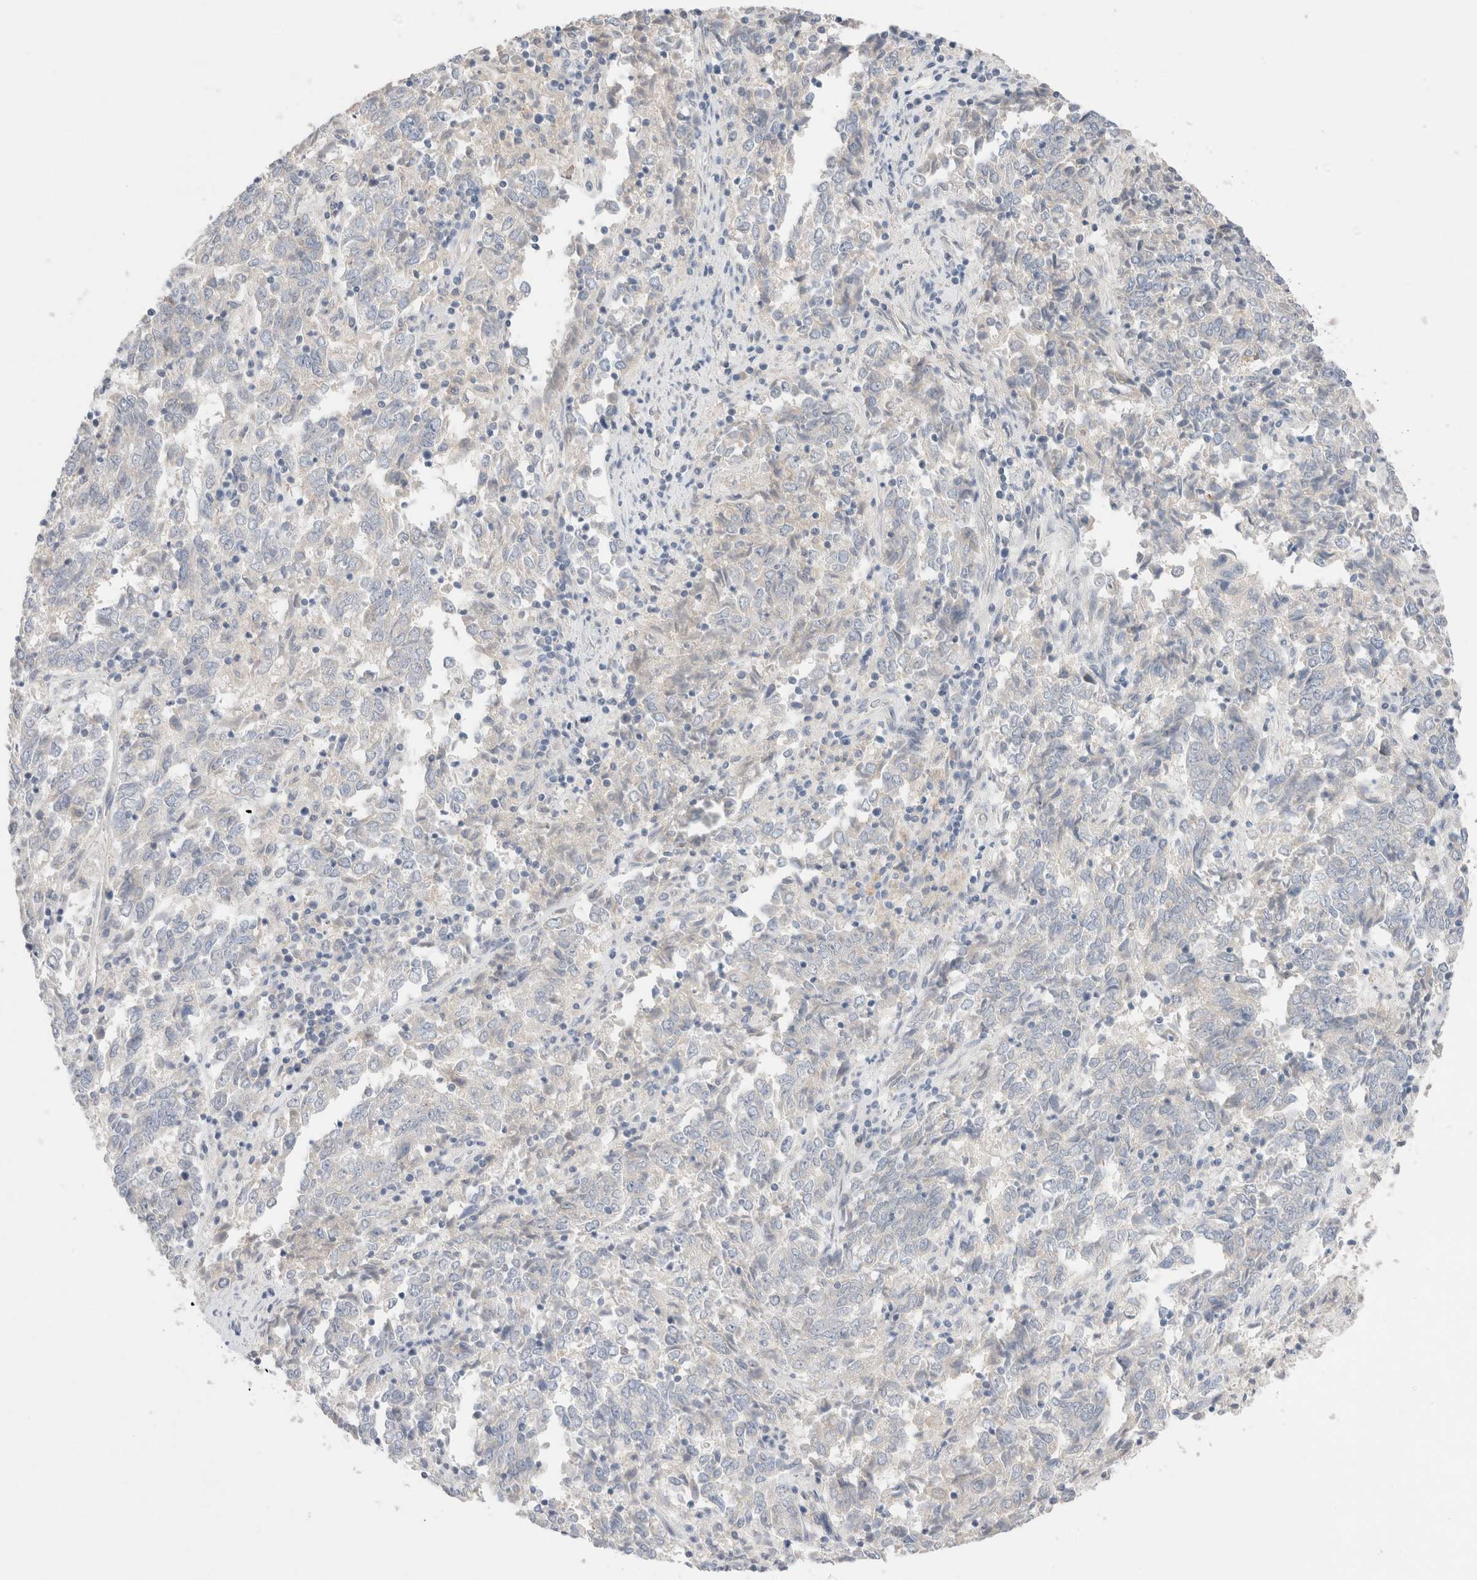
{"staining": {"intensity": "negative", "quantity": "none", "location": "none"}, "tissue": "endometrial cancer", "cell_type": "Tumor cells", "image_type": "cancer", "snomed": [{"axis": "morphology", "description": "Adenocarcinoma, NOS"}, {"axis": "topography", "description": "Endometrium"}], "caption": "High magnification brightfield microscopy of endometrial cancer stained with DAB (brown) and counterstained with hematoxylin (blue): tumor cells show no significant expression.", "gene": "SPATA20", "patient": {"sex": "female", "age": 80}}